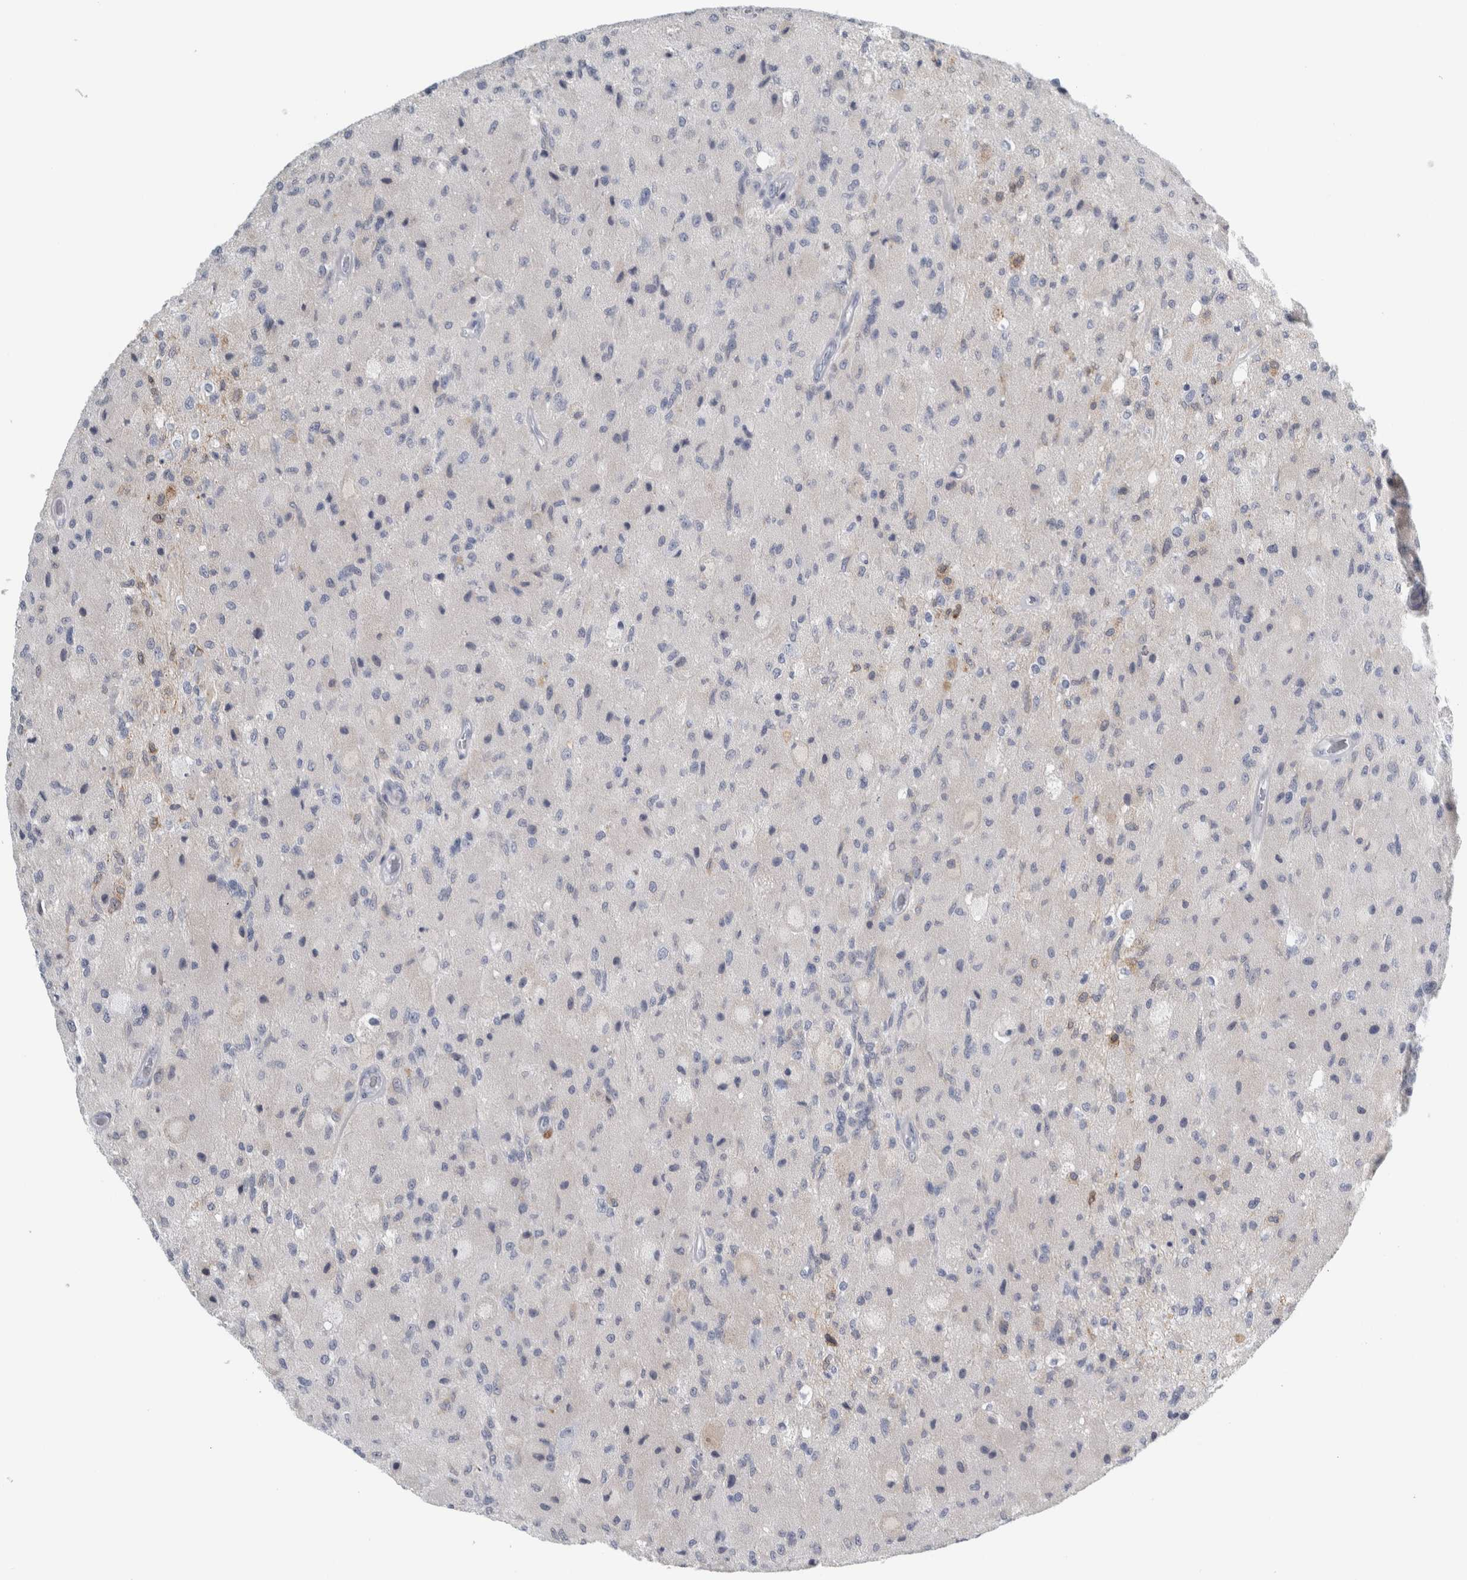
{"staining": {"intensity": "negative", "quantity": "none", "location": "none"}, "tissue": "glioma", "cell_type": "Tumor cells", "image_type": "cancer", "snomed": [{"axis": "morphology", "description": "Normal tissue, NOS"}, {"axis": "morphology", "description": "Glioma, malignant, High grade"}, {"axis": "topography", "description": "Cerebral cortex"}], "caption": "IHC micrograph of neoplastic tissue: malignant glioma (high-grade) stained with DAB (3,3'-diaminobenzidine) displays no significant protein staining in tumor cells.", "gene": "B3GNT3", "patient": {"sex": "male", "age": 77}}